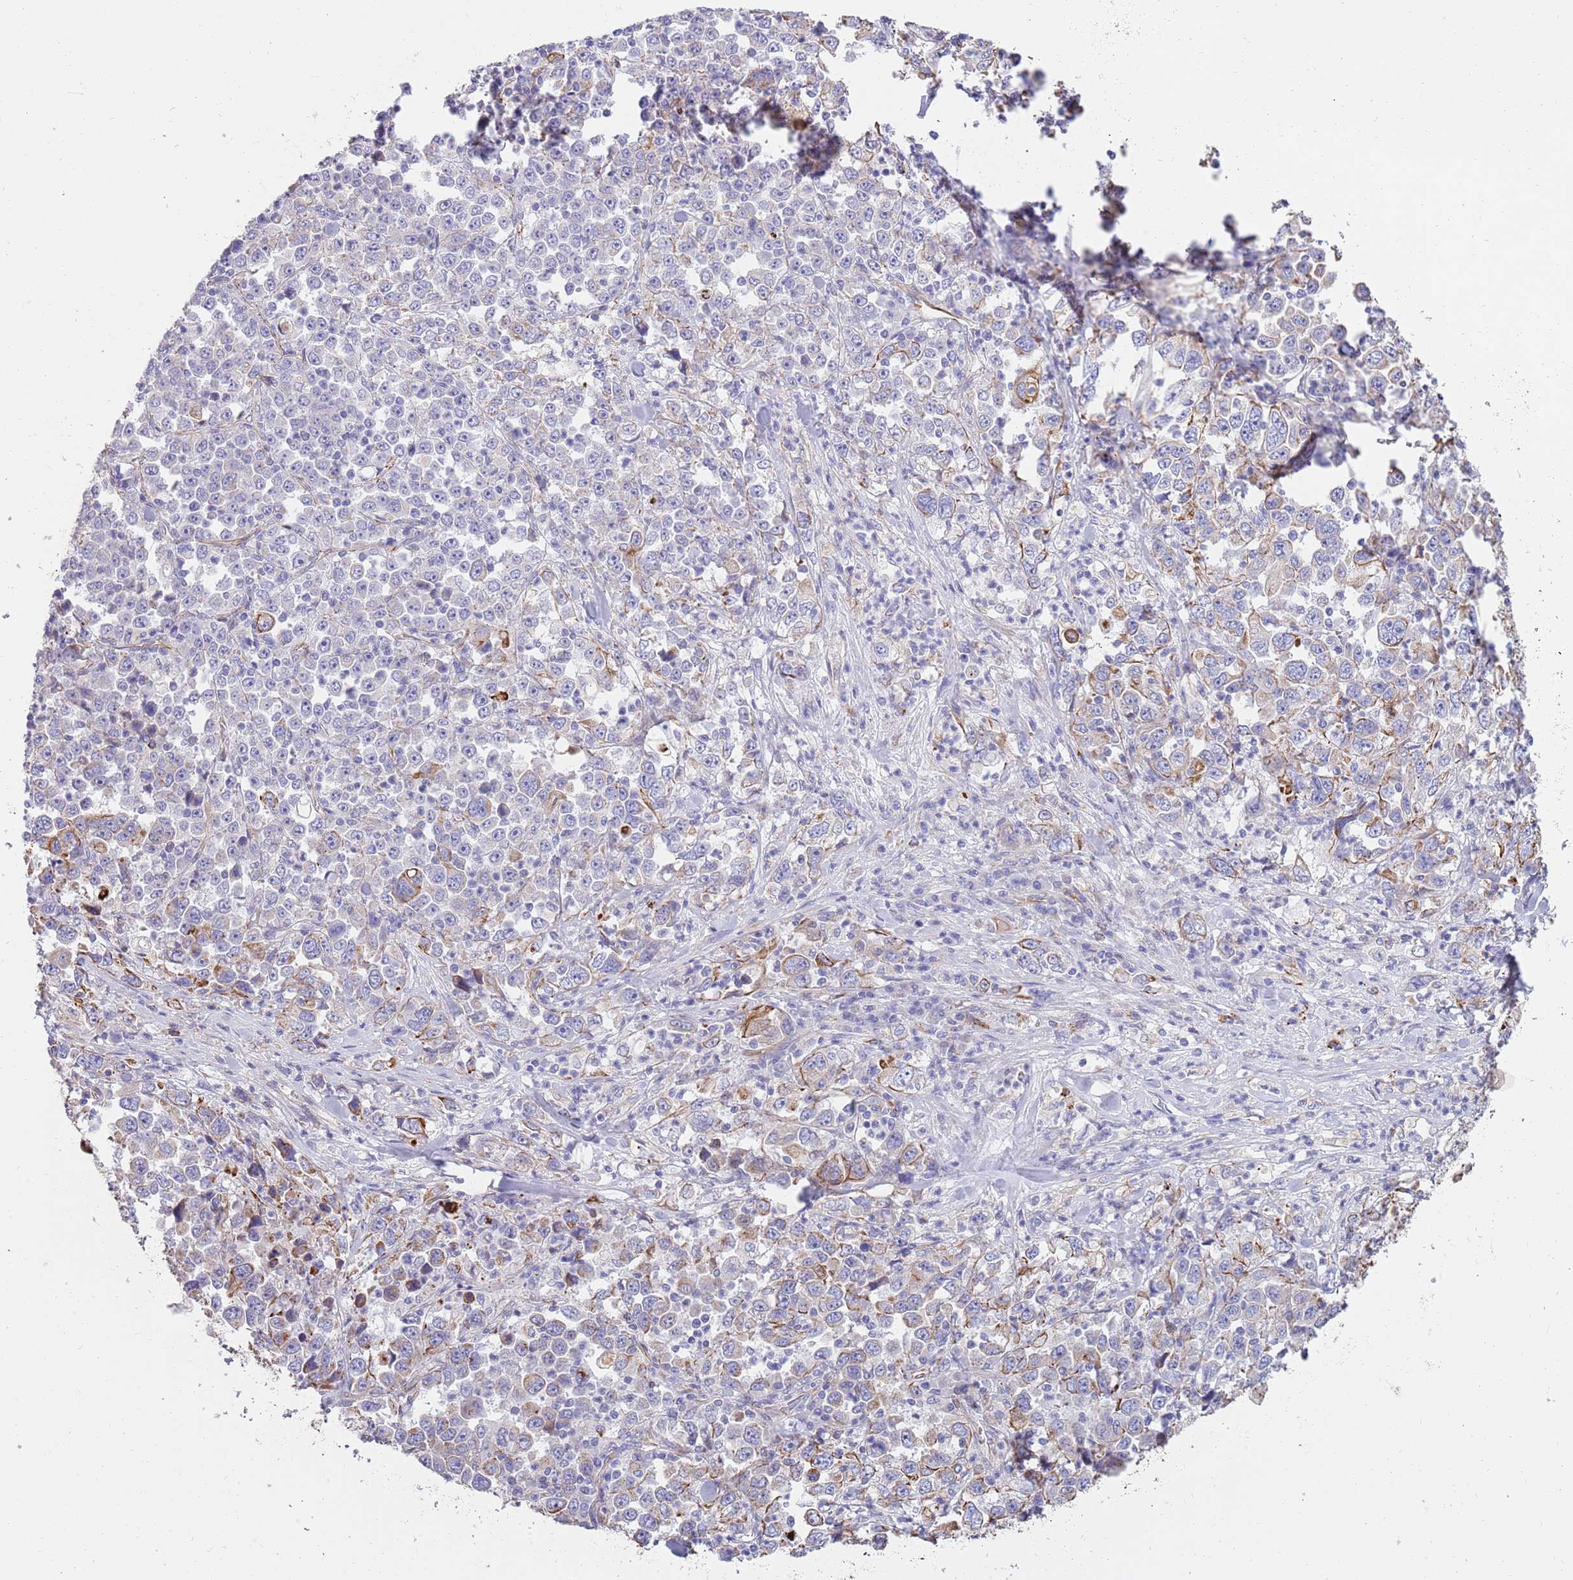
{"staining": {"intensity": "moderate", "quantity": "<25%", "location": "cytoplasmic/membranous"}, "tissue": "stomach cancer", "cell_type": "Tumor cells", "image_type": "cancer", "snomed": [{"axis": "morphology", "description": "Normal tissue, NOS"}, {"axis": "morphology", "description": "Adenocarcinoma, NOS"}, {"axis": "topography", "description": "Stomach, upper"}, {"axis": "topography", "description": "Stomach"}], "caption": "Tumor cells exhibit moderate cytoplasmic/membranous staining in about <25% of cells in adenocarcinoma (stomach). The staining was performed using DAB, with brown indicating positive protein expression. Nuclei are stained blue with hematoxylin.", "gene": "MOGAT1", "patient": {"sex": "male", "age": 59}}